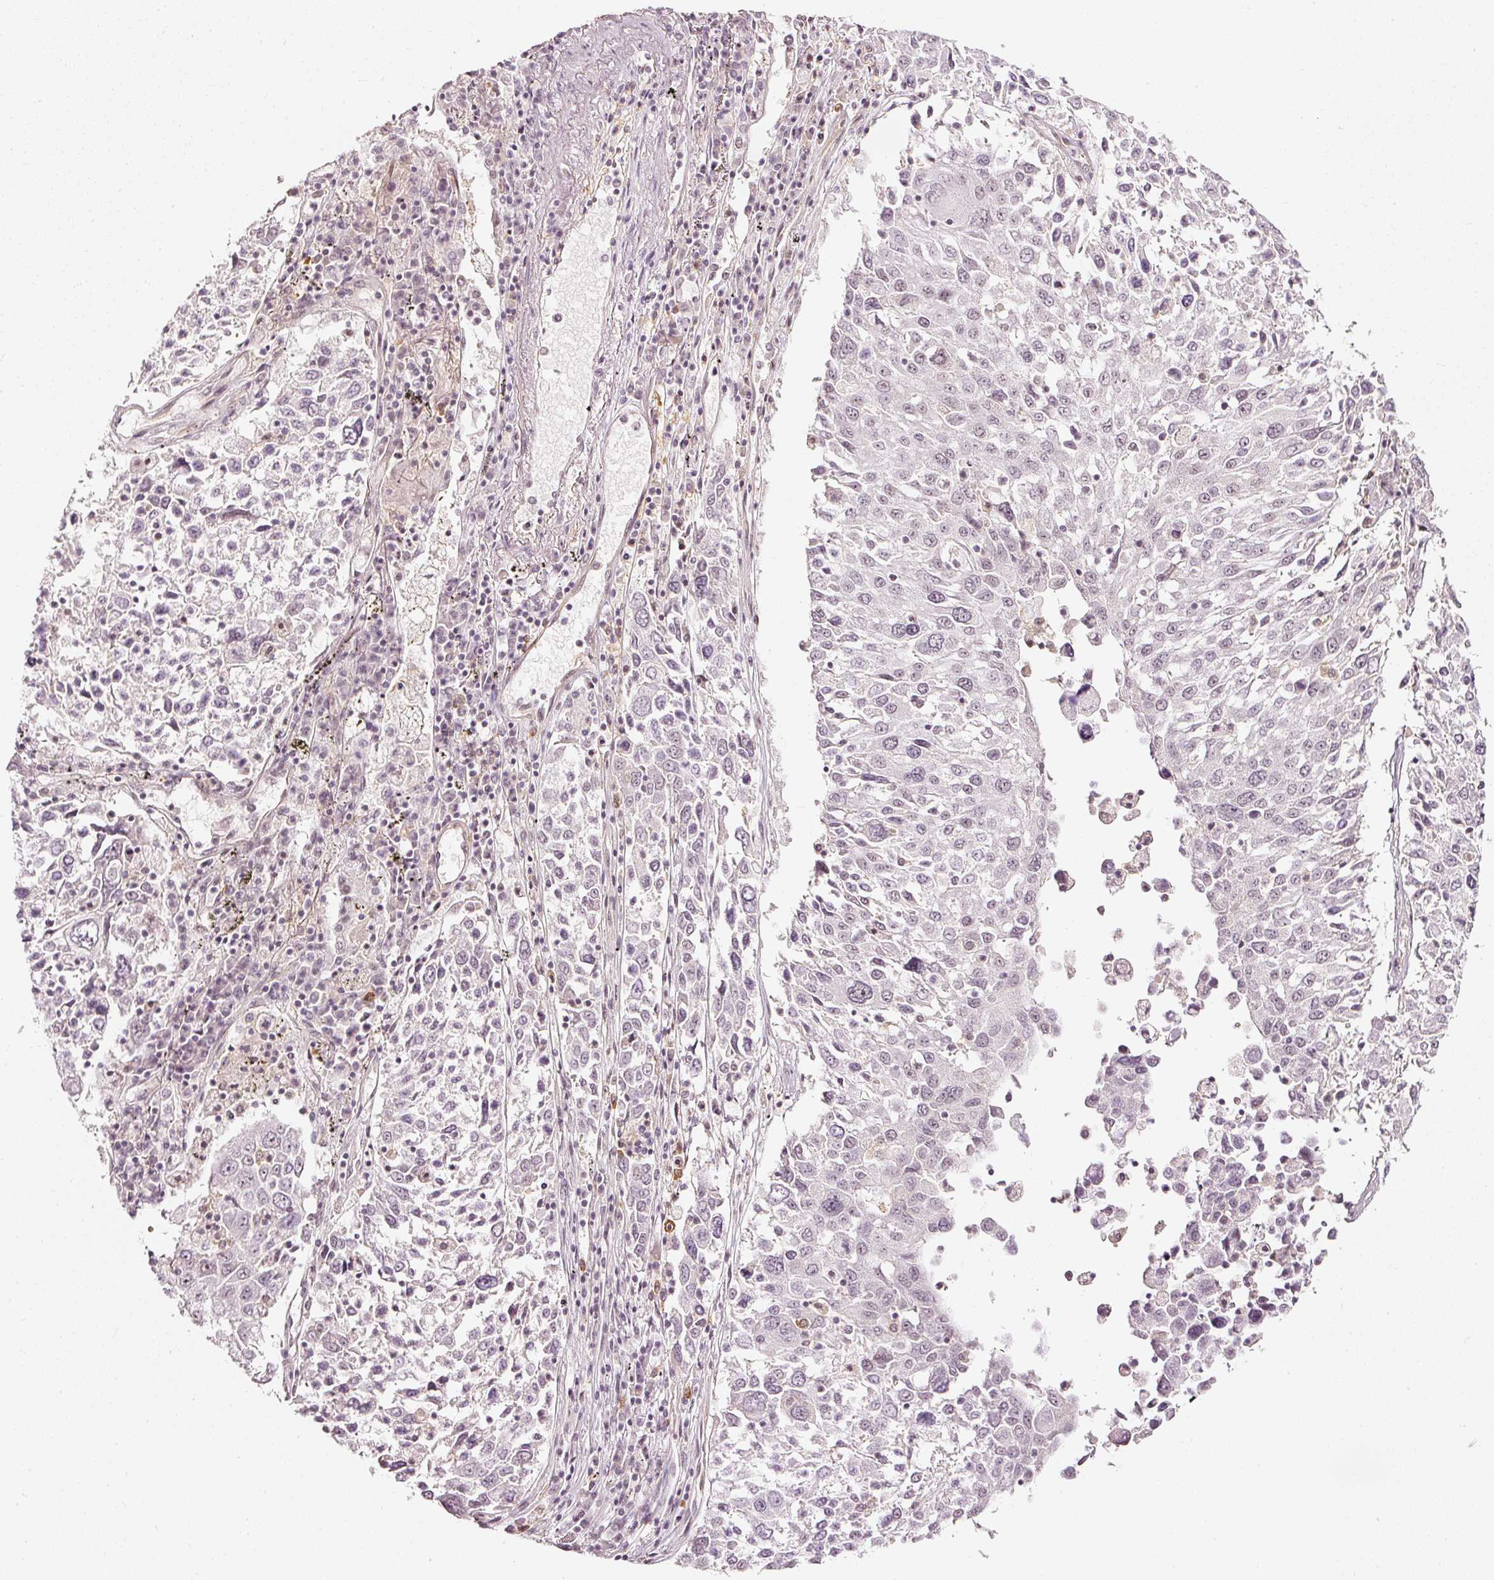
{"staining": {"intensity": "negative", "quantity": "none", "location": "none"}, "tissue": "lung cancer", "cell_type": "Tumor cells", "image_type": "cancer", "snomed": [{"axis": "morphology", "description": "Squamous cell carcinoma, NOS"}, {"axis": "topography", "description": "Lung"}], "caption": "This micrograph is of lung squamous cell carcinoma stained with IHC to label a protein in brown with the nuclei are counter-stained blue. There is no expression in tumor cells. (DAB (3,3'-diaminobenzidine) immunohistochemistry with hematoxylin counter stain).", "gene": "DRD2", "patient": {"sex": "male", "age": 65}}